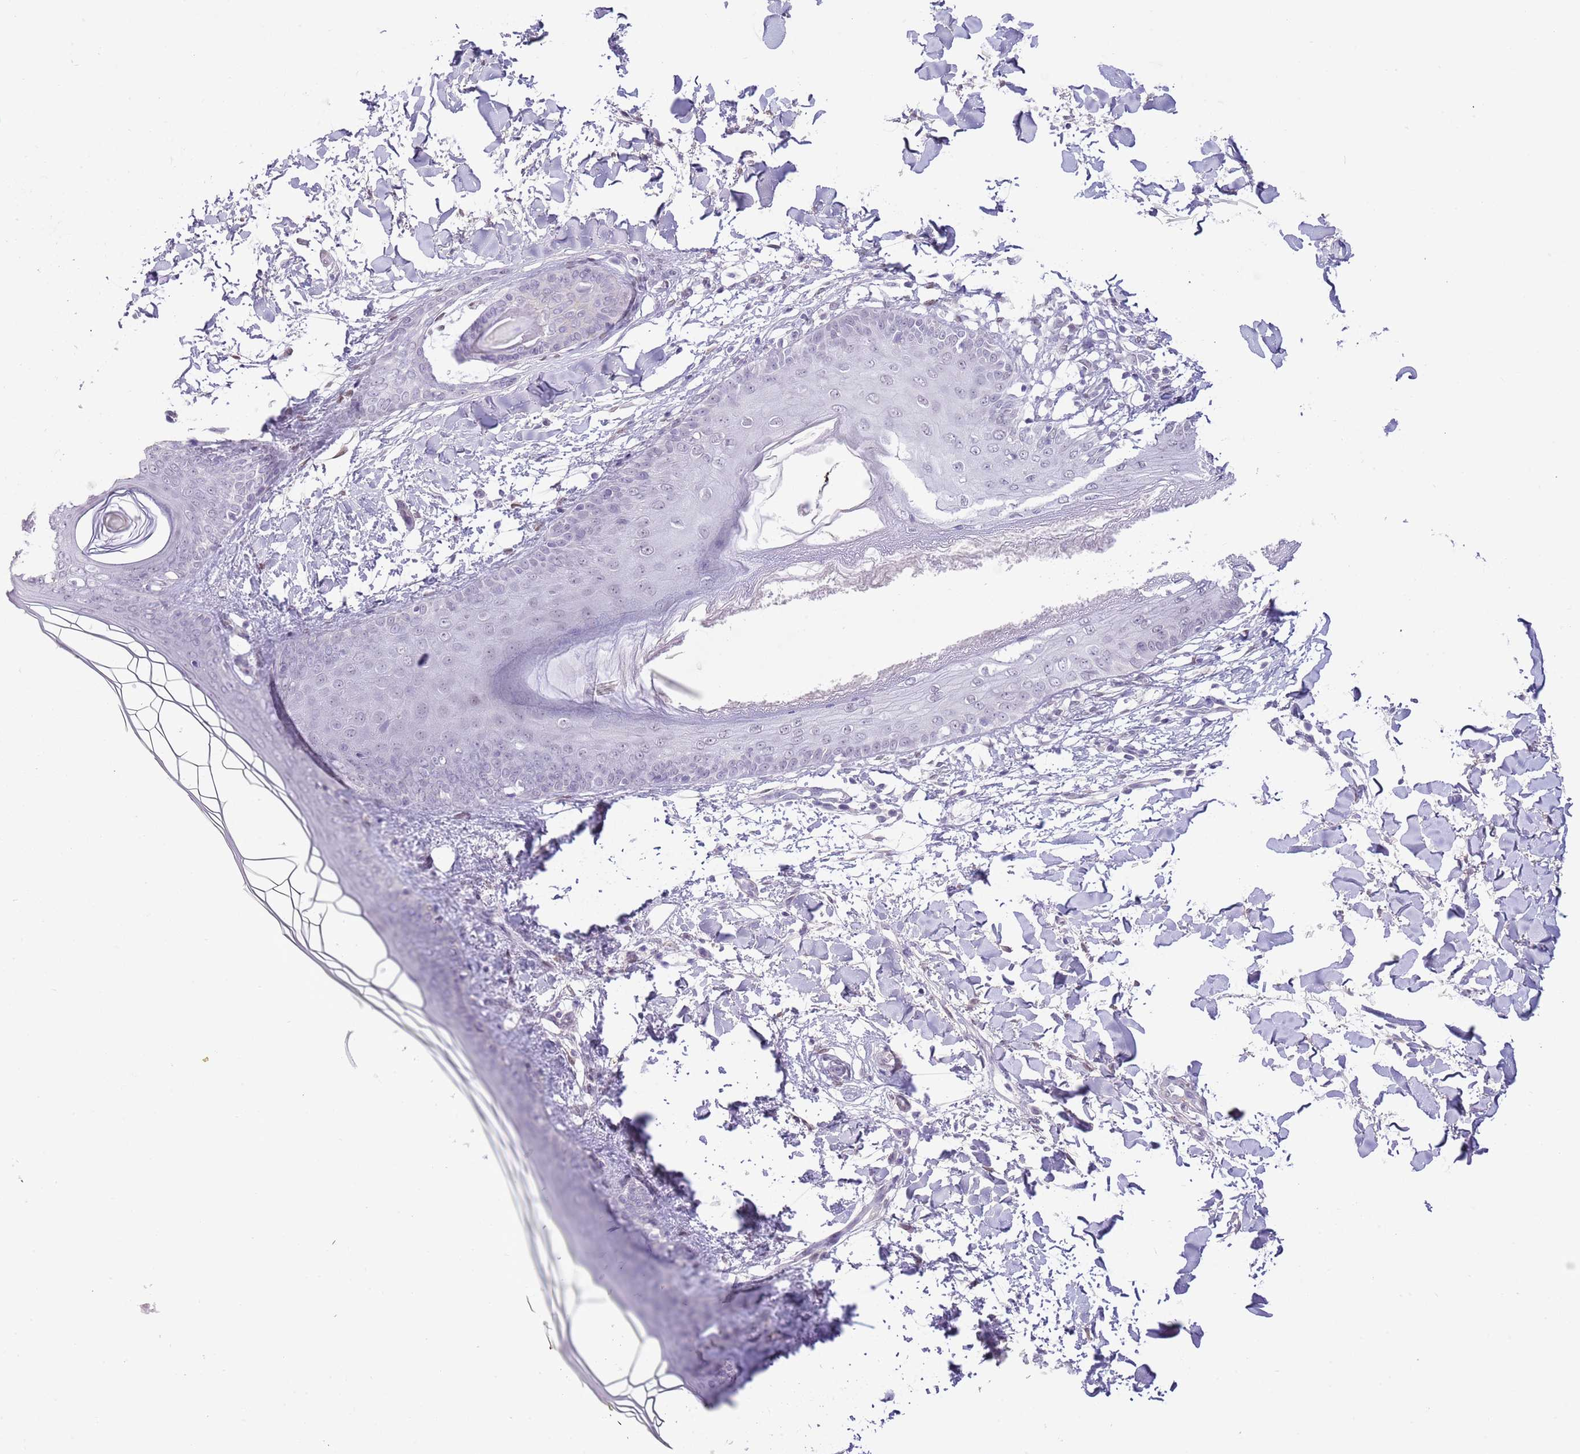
{"staining": {"intensity": "negative", "quantity": "none", "location": "none"}, "tissue": "skin", "cell_type": "Fibroblasts", "image_type": "normal", "snomed": [{"axis": "morphology", "description": "Normal tissue, NOS"}, {"axis": "topography", "description": "Skin"}], "caption": "The photomicrograph displays no significant staining in fibroblasts of skin. (Stains: DAB (3,3'-diaminobenzidine) immunohistochemistry (IHC) with hematoxylin counter stain, Microscopy: brightfield microscopy at high magnification).", "gene": "MIDN", "patient": {"sex": "female", "age": 34}}